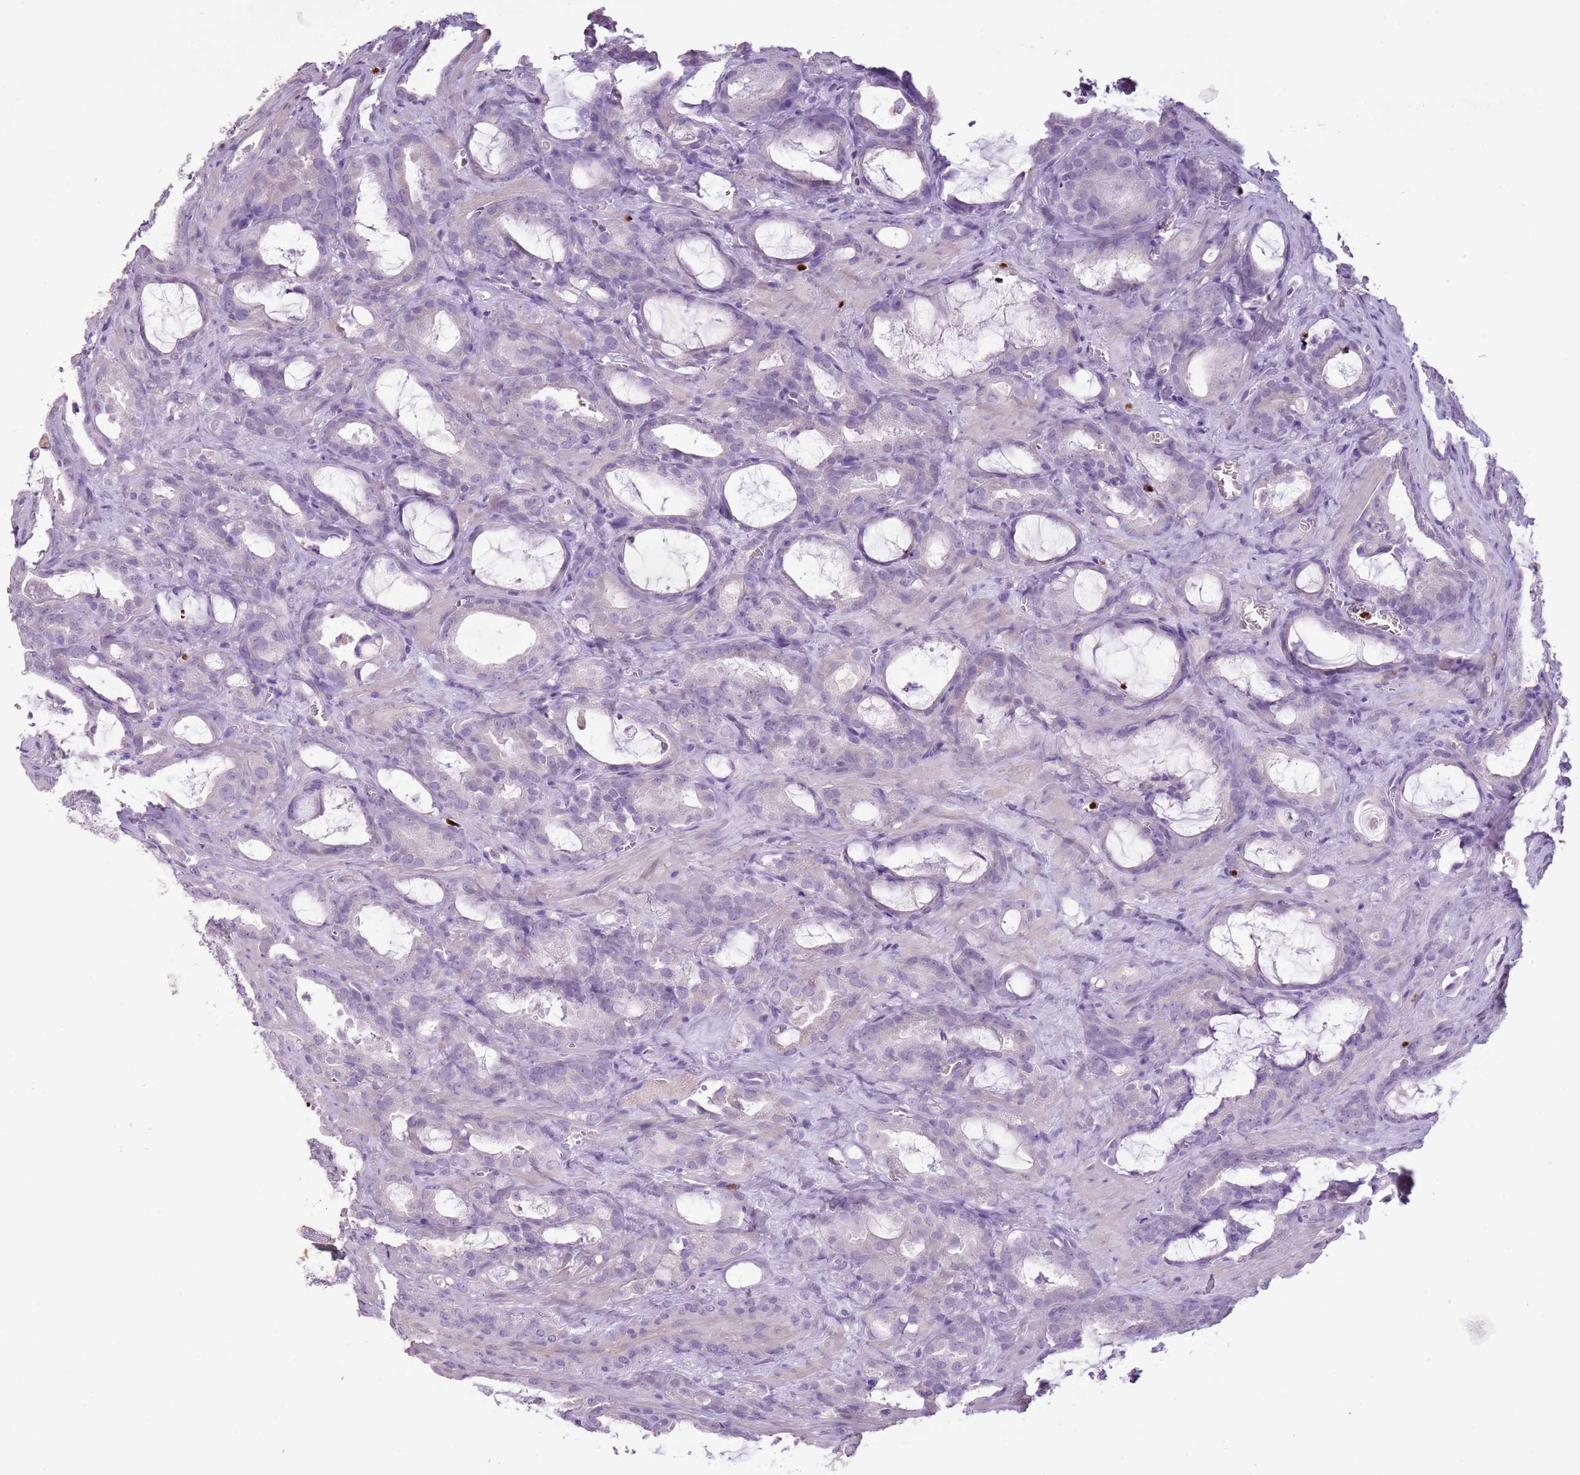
{"staining": {"intensity": "negative", "quantity": "none", "location": "none"}, "tissue": "prostate cancer", "cell_type": "Tumor cells", "image_type": "cancer", "snomed": [{"axis": "morphology", "description": "Adenocarcinoma, High grade"}, {"axis": "topography", "description": "Prostate"}], "caption": "This photomicrograph is of prostate high-grade adenocarcinoma stained with immunohistochemistry to label a protein in brown with the nuclei are counter-stained blue. There is no expression in tumor cells.", "gene": "CELF6", "patient": {"sex": "male", "age": 72}}